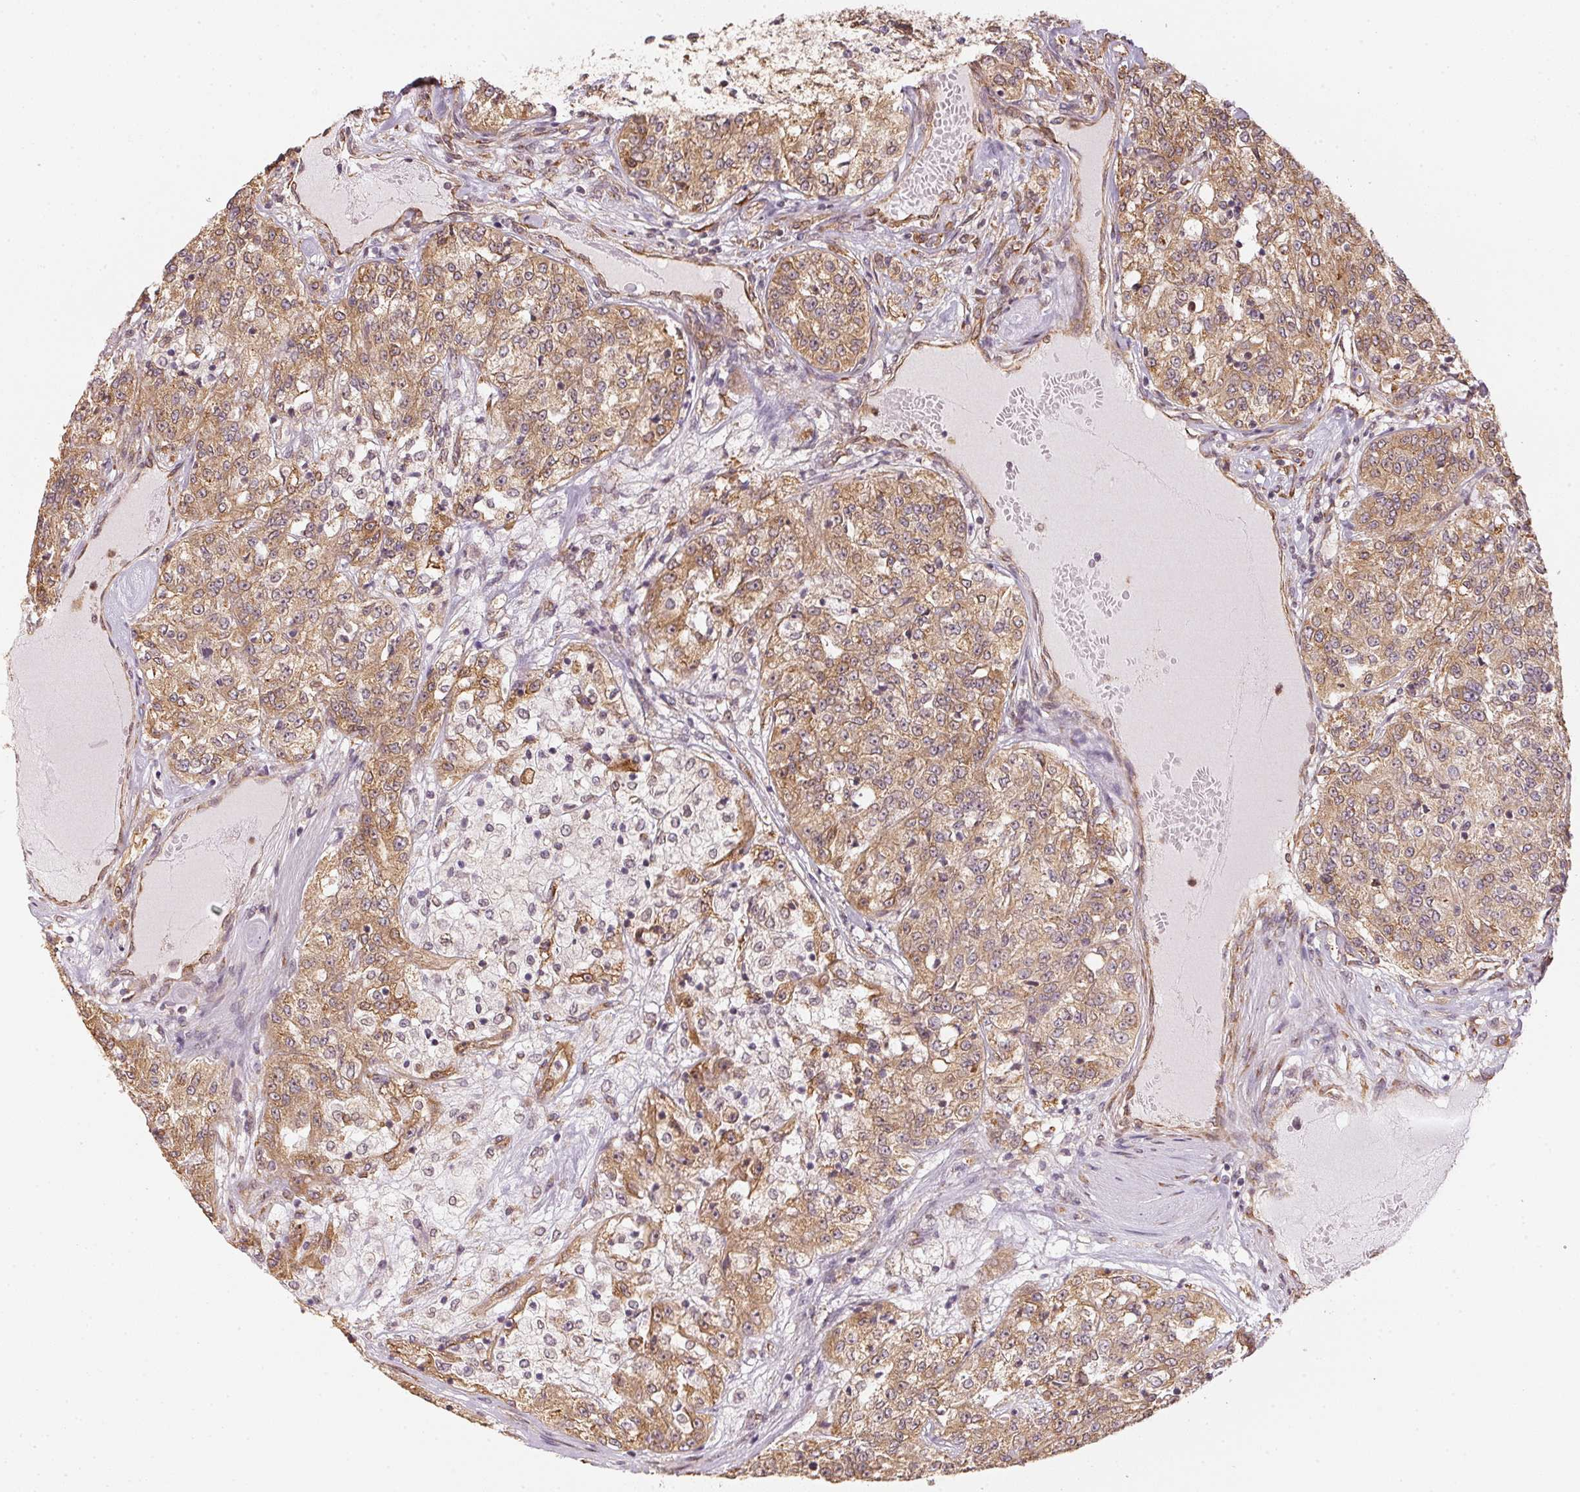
{"staining": {"intensity": "moderate", "quantity": ">75%", "location": "cytoplasmic/membranous"}, "tissue": "renal cancer", "cell_type": "Tumor cells", "image_type": "cancer", "snomed": [{"axis": "morphology", "description": "Adenocarcinoma, NOS"}, {"axis": "topography", "description": "Kidney"}], "caption": "This is a micrograph of IHC staining of adenocarcinoma (renal), which shows moderate positivity in the cytoplasmic/membranous of tumor cells.", "gene": "STRN4", "patient": {"sex": "female", "age": 63}}